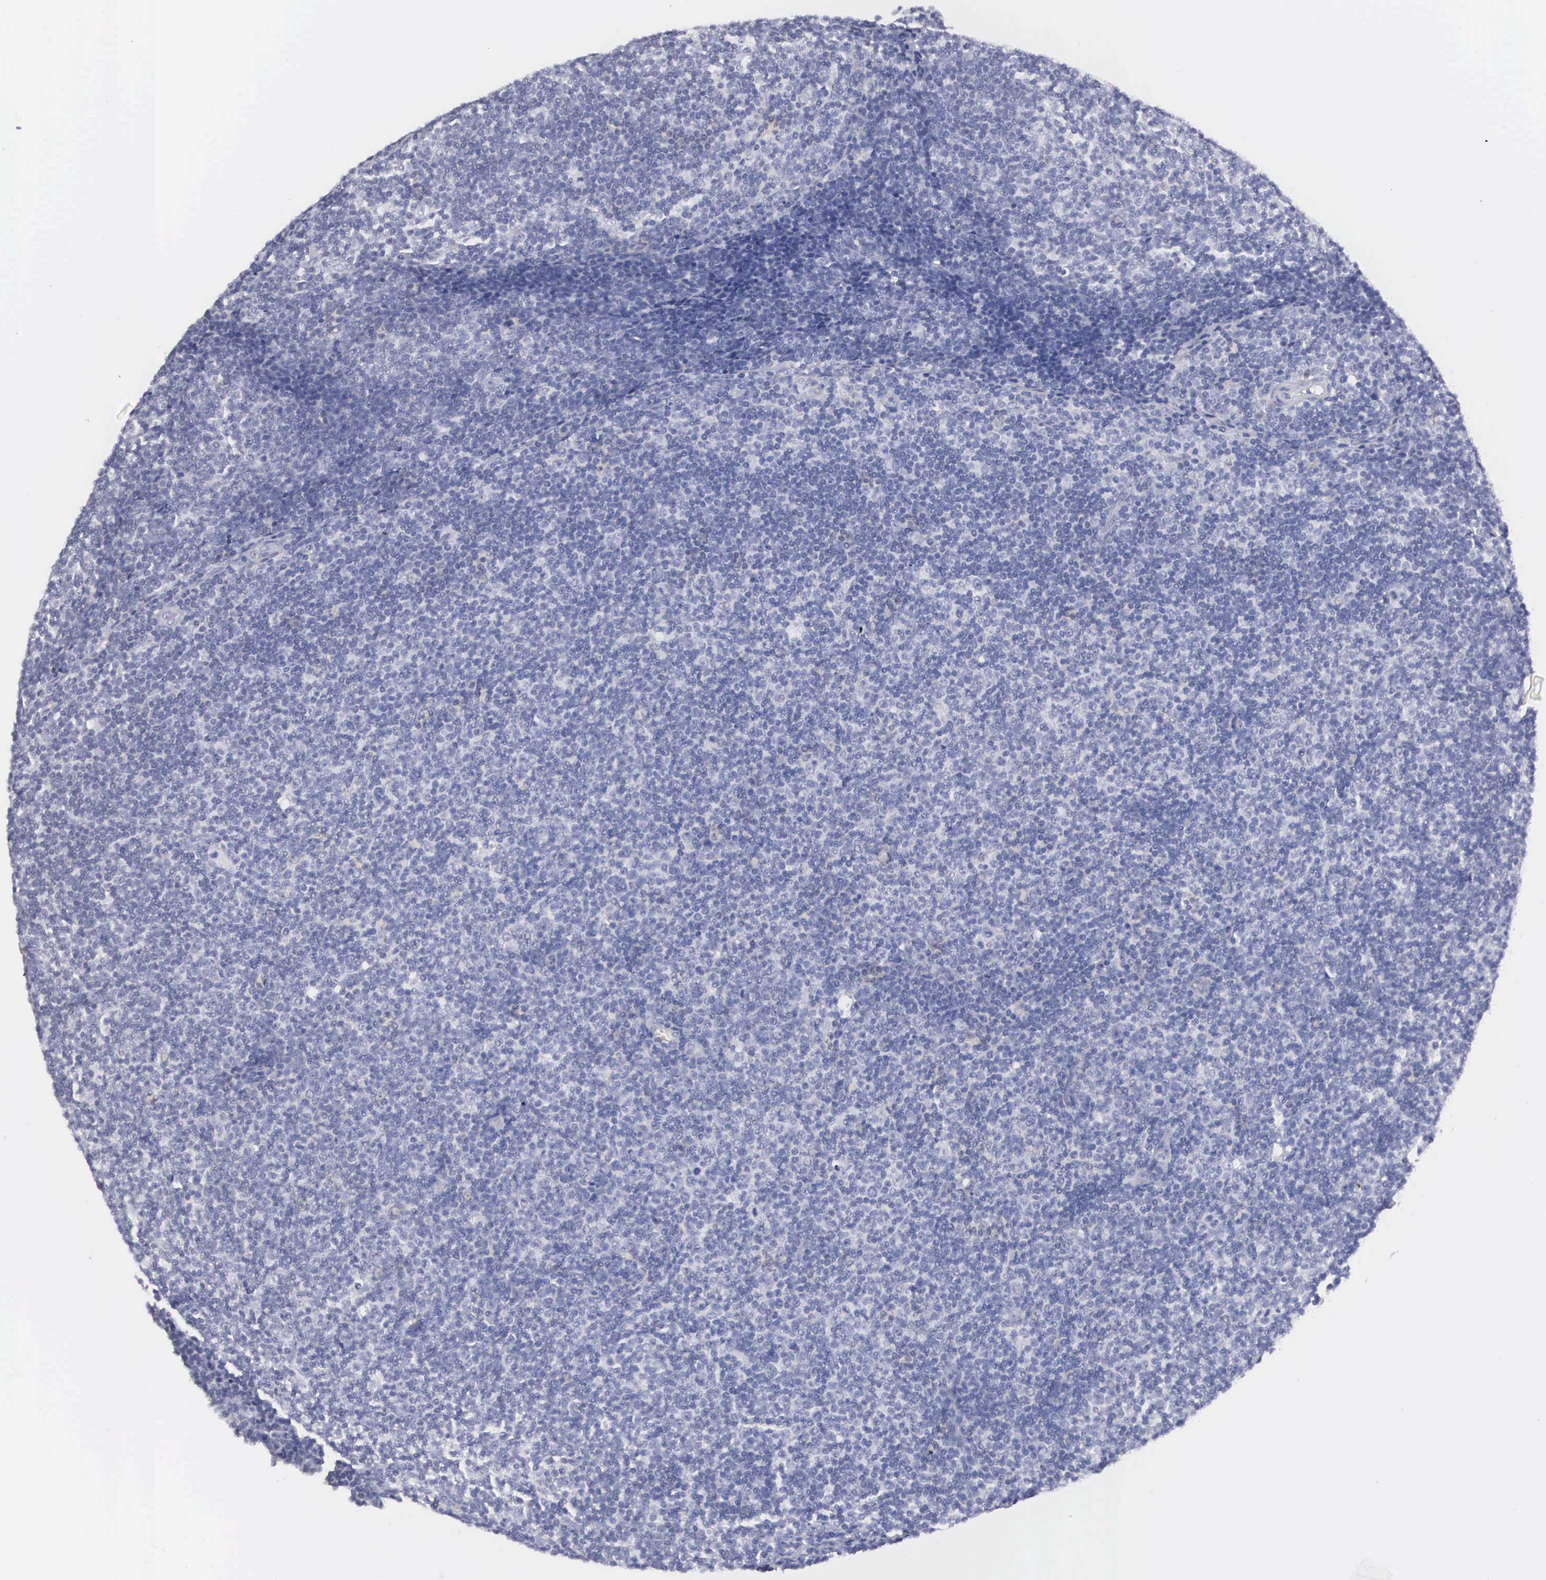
{"staining": {"intensity": "negative", "quantity": "none", "location": "none"}, "tissue": "lymphoma", "cell_type": "Tumor cells", "image_type": "cancer", "snomed": [{"axis": "morphology", "description": "Malignant lymphoma, non-Hodgkin's type, Low grade"}, {"axis": "topography", "description": "Lymph node"}], "caption": "The micrograph reveals no staining of tumor cells in lymphoma.", "gene": "ARMCX3", "patient": {"sex": "male", "age": 49}}